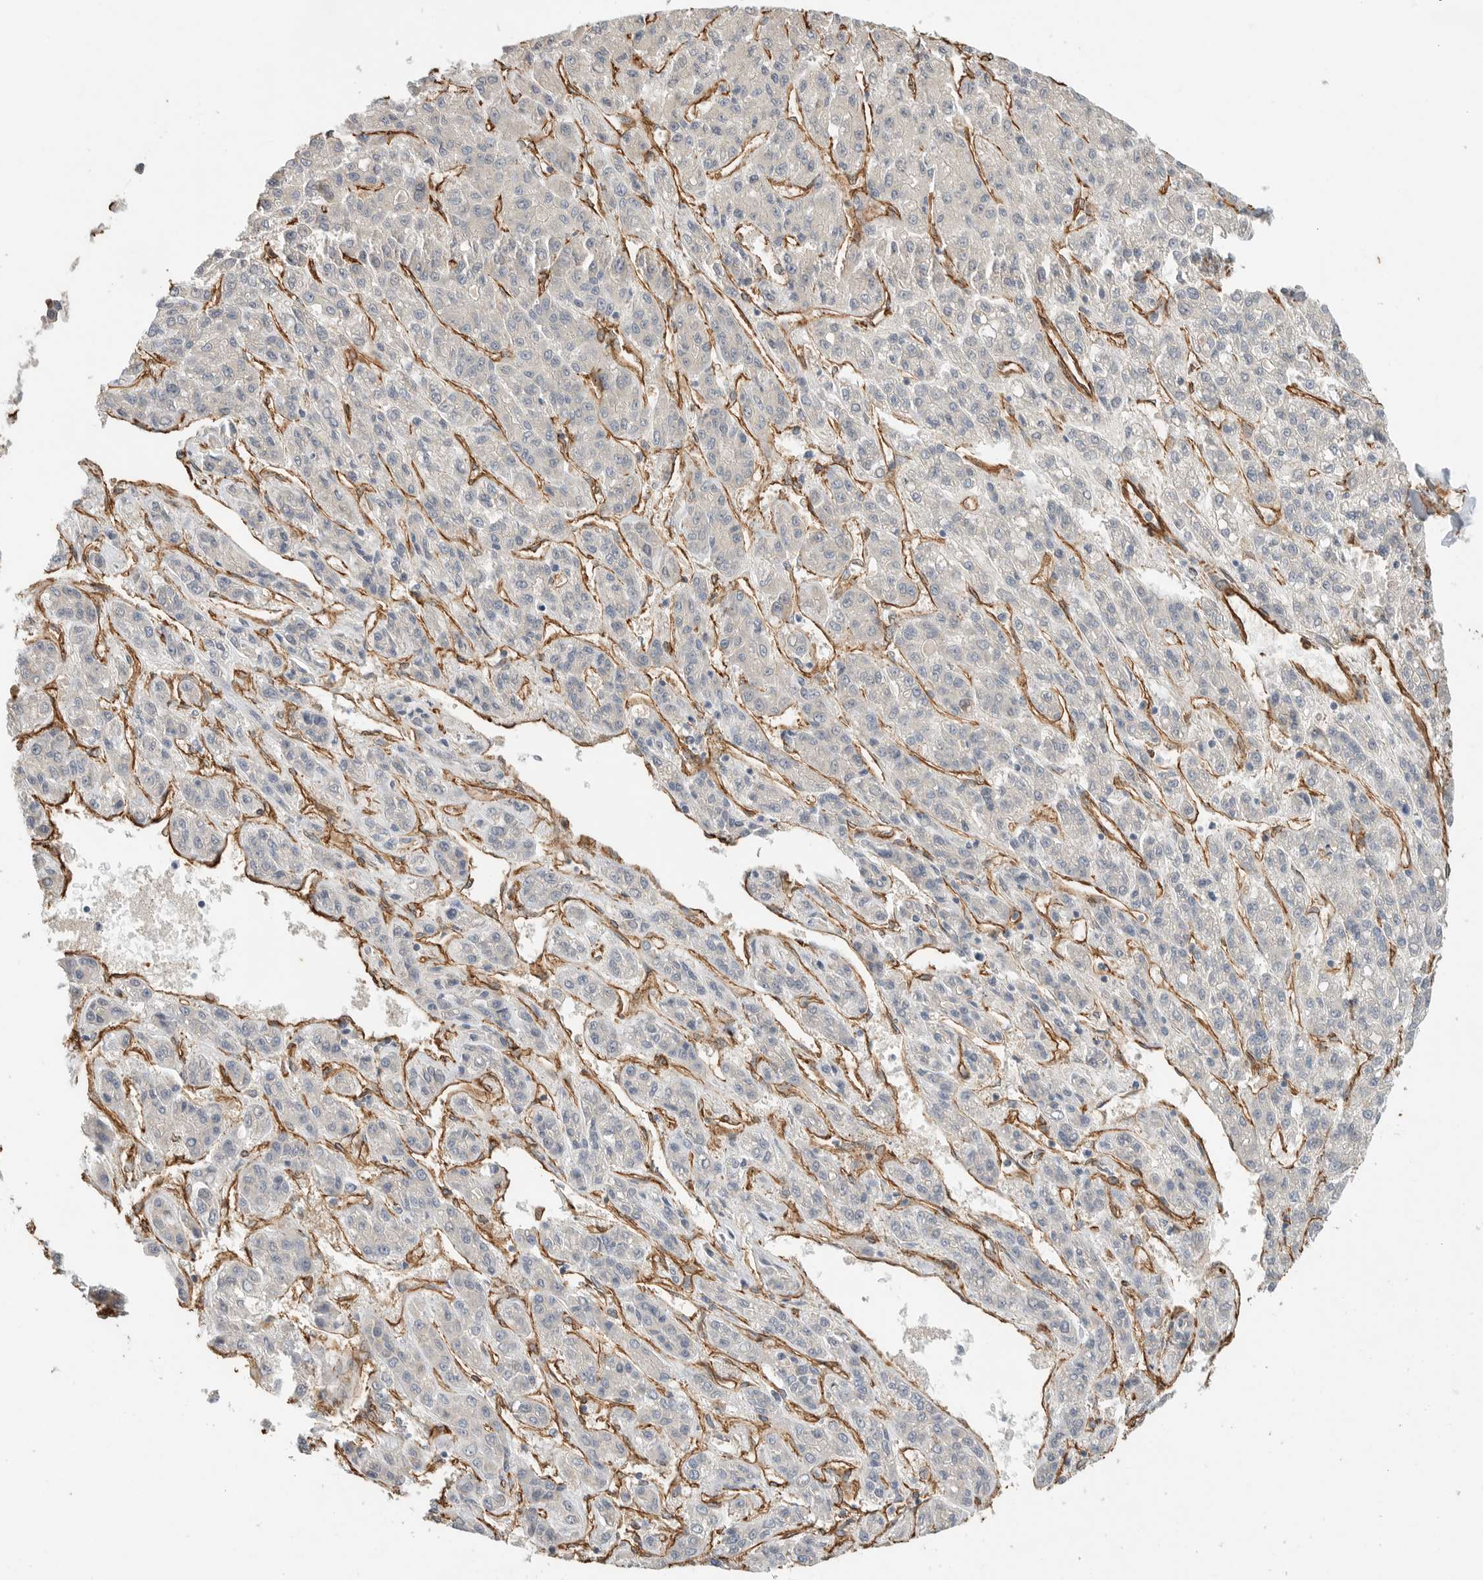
{"staining": {"intensity": "negative", "quantity": "none", "location": "none"}, "tissue": "liver cancer", "cell_type": "Tumor cells", "image_type": "cancer", "snomed": [{"axis": "morphology", "description": "Carcinoma, Hepatocellular, NOS"}, {"axis": "topography", "description": "Liver"}], "caption": "Hepatocellular carcinoma (liver) stained for a protein using immunohistochemistry (IHC) displays no positivity tumor cells.", "gene": "JMJD4", "patient": {"sex": "male", "age": 70}}